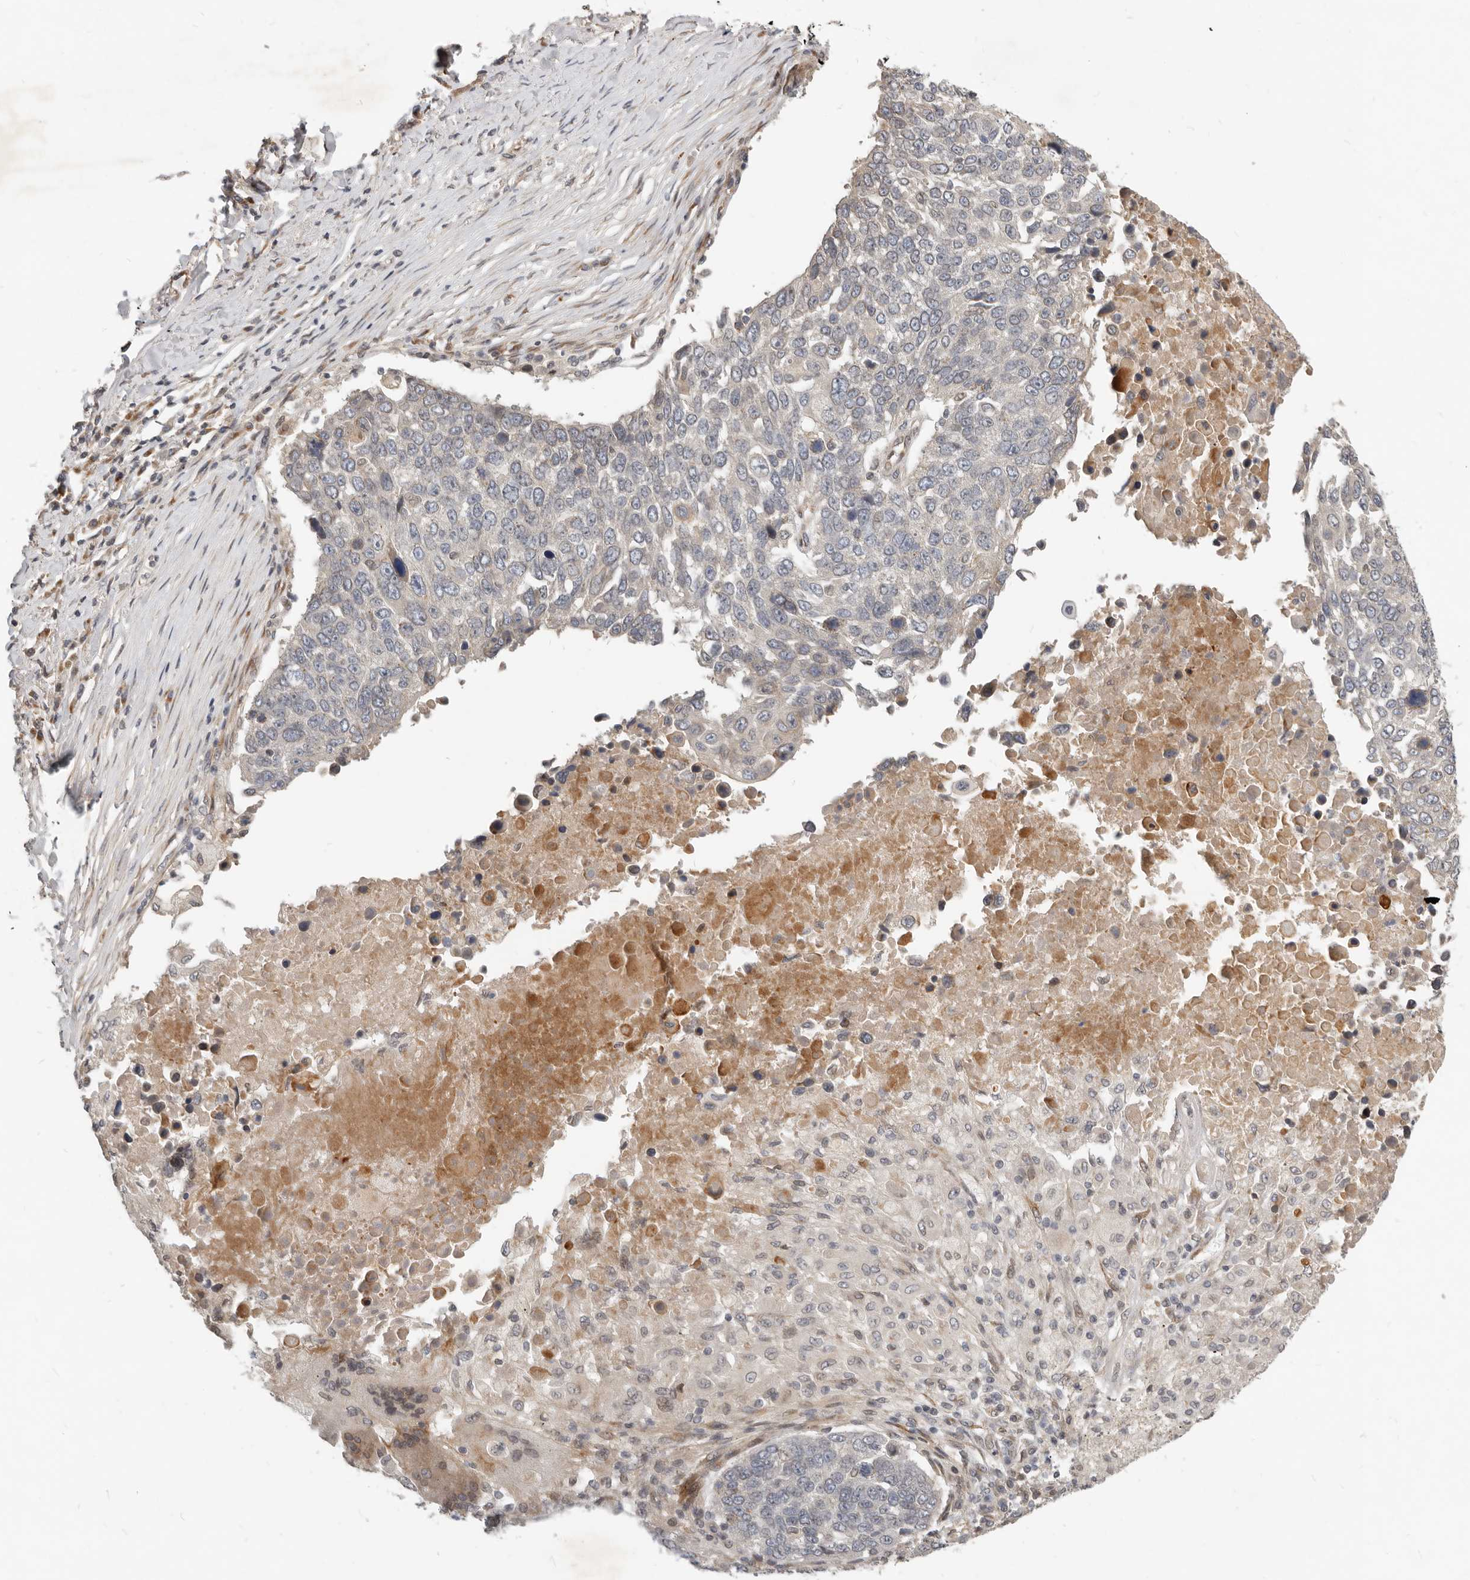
{"staining": {"intensity": "moderate", "quantity": "25%-75%", "location": "cytoplasmic/membranous"}, "tissue": "lung cancer", "cell_type": "Tumor cells", "image_type": "cancer", "snomed": [{"axis": "morphology", "description": "Squamous cell carcinoma, NOS"}, {"axis": "topography", "description": "Lung"}], "caption": "Immunohistochemistry (IHC) (DAB (3,3'-diaminobenzidine)) staining of human squamous cell carcinoma (lung) displays moderate cytoplasmic/membranous protein positivity in about 25%-75% of tumor cells.", "gene": "NPY4R", "patient": {"sex": "male", "age": 66}}